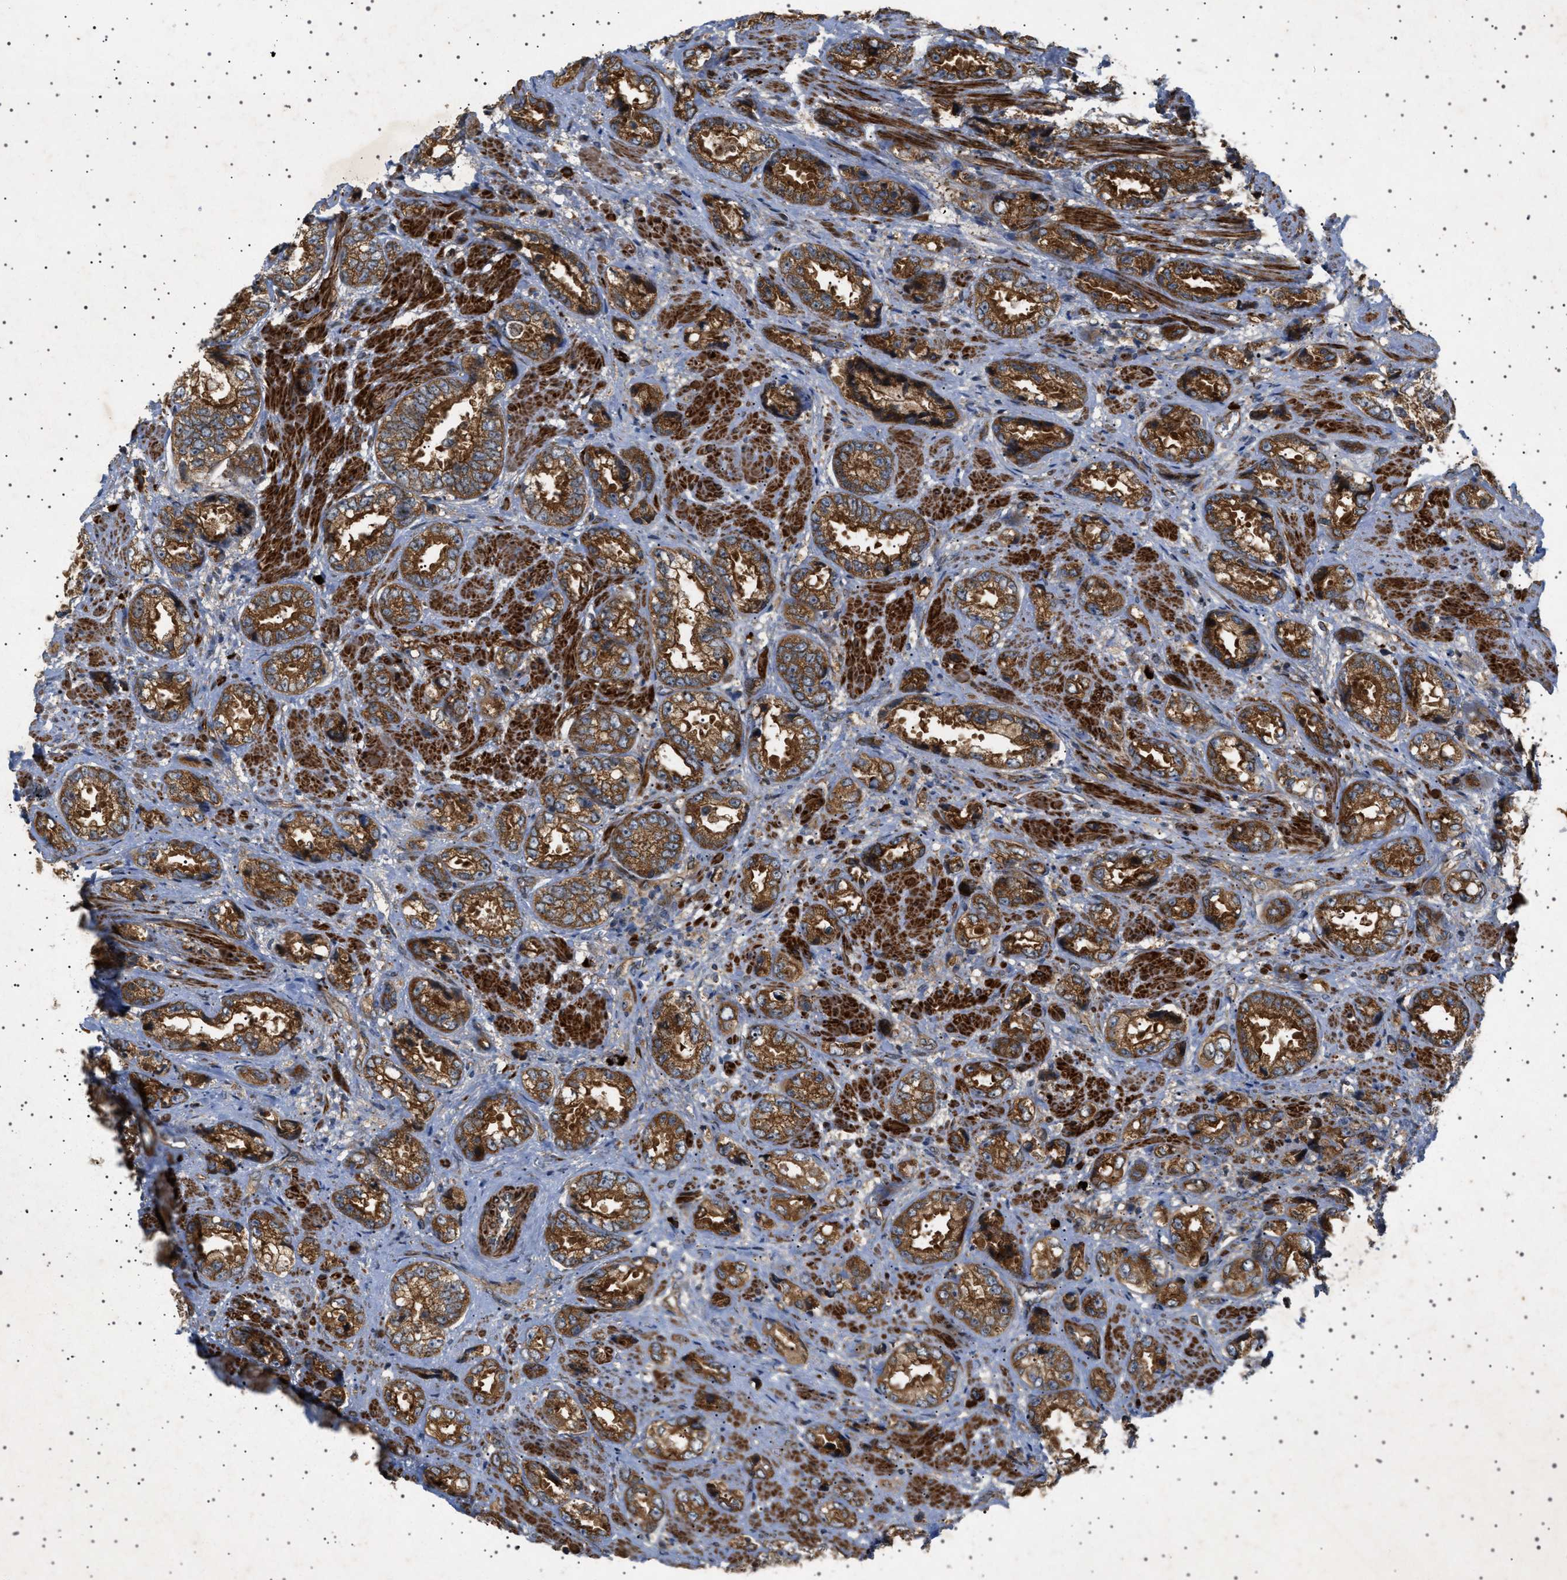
{"staining": {"intensity": "strong", "quantity": ">75%", "location": "cytoplasmic/membranous"}, "tissue": "prostate cancer", "cell_type": "Tumor cells", "image_type": "cancer", "snomed": [{"axis": "morphology", "description": "Adenocarcinoma, High grade"}, {"axis": "topography", "description": "Prostate"}], "caption": "A brown stain labels strong cytoplasmic/membranous positivity of a protein in human prostate high-grade adenocarcinoma tumor cells.", "gene": "CCDC186", "patient": {"sex": "male", "age": 61}}